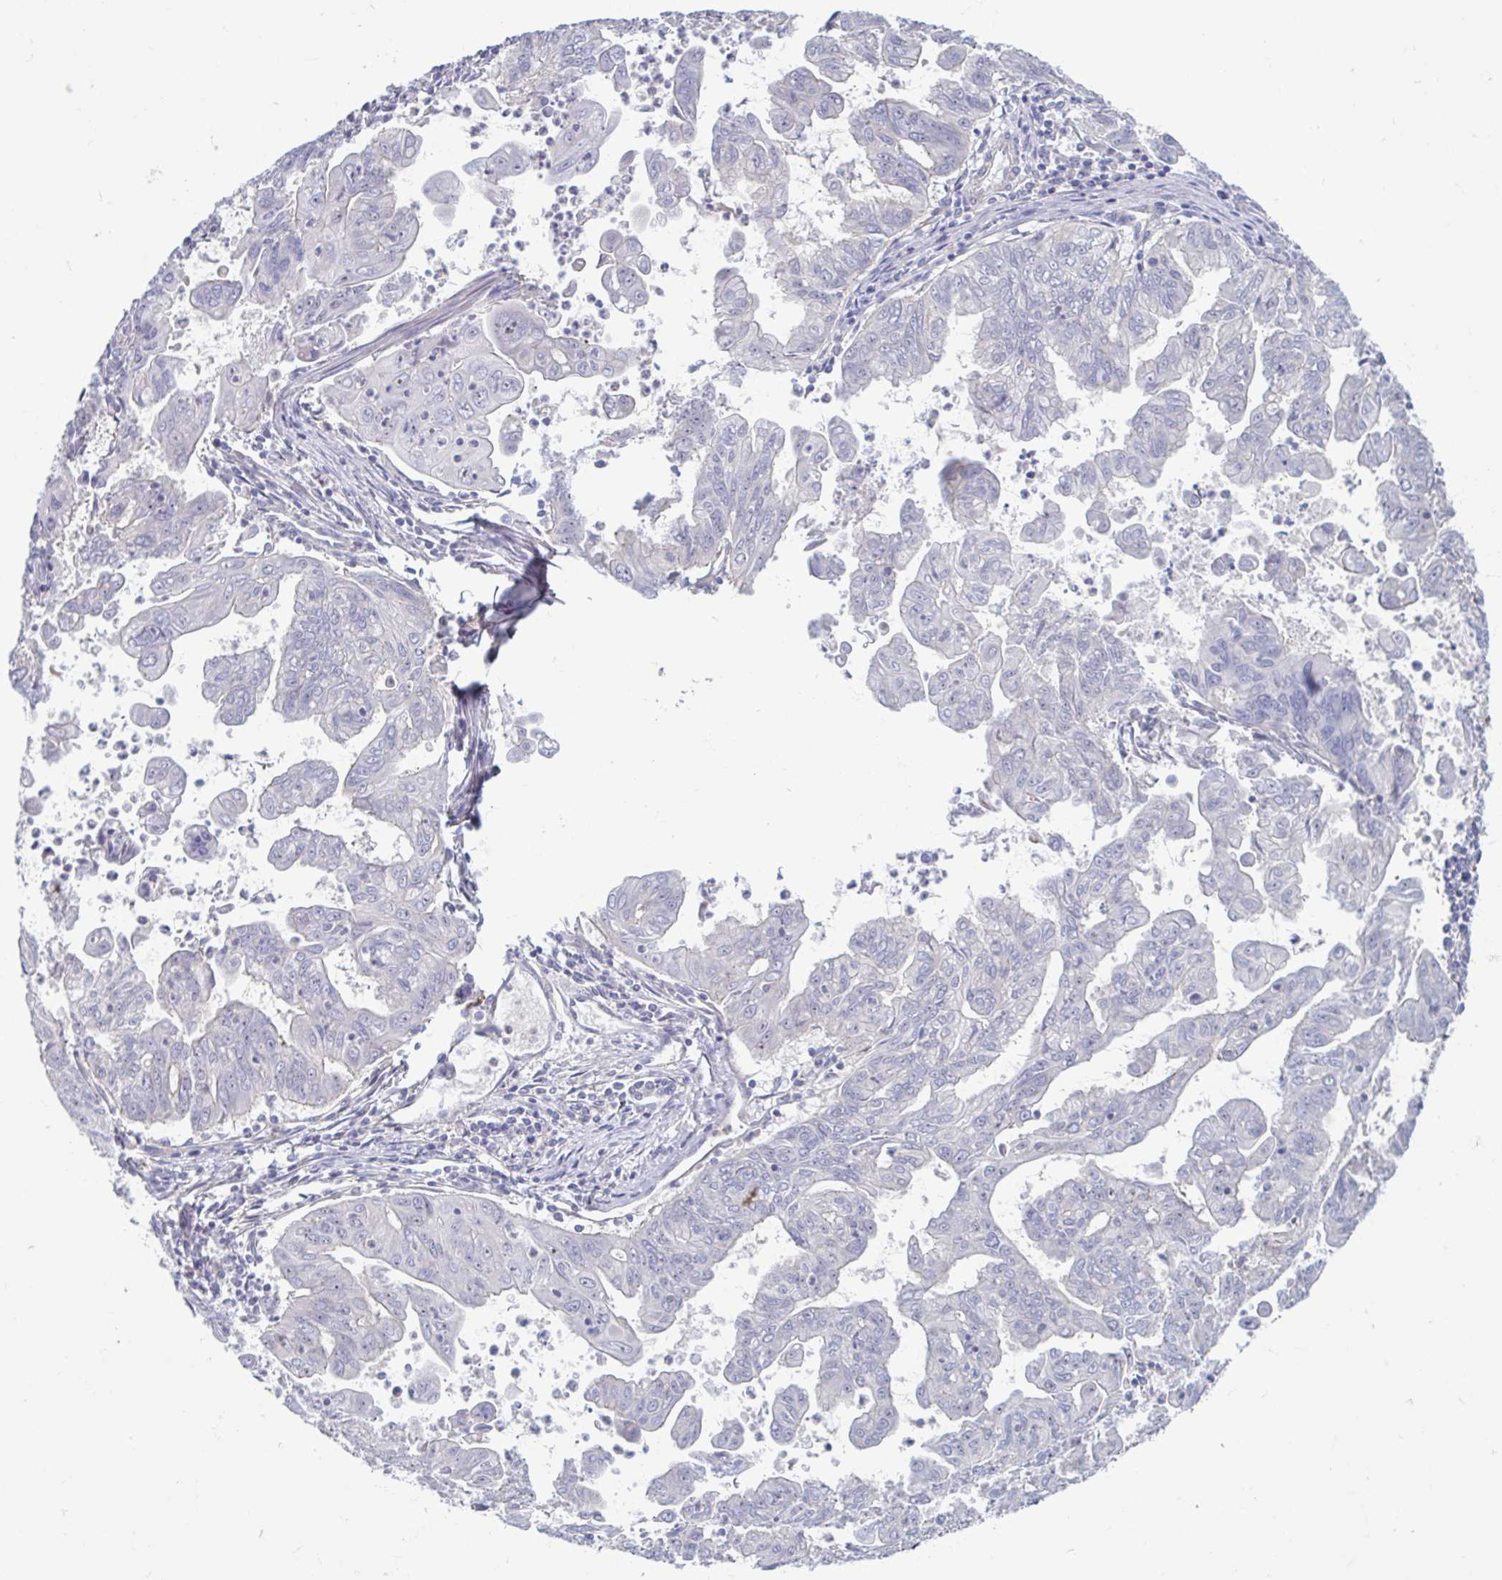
{"staining": {"intensity": "negative", "quantity": "none", "location": "none"}, "tissue": "stomach cancer", "cell_type": "Tumor cells", "image_type": "cancer", "snomed": [{"axis": "morphology", "description": "Adenocarcinoma, NOS"}, {"axis": "topography", "description": "Stomach, upper"}], "caption": "There is no significant expression in tumor cells of stomach cancer. (Brightfield microscopy of DAB immunohistochemistry at high magnification).", "gene": "LRRC38", "patient": {"sex": "male", "age": 80}}